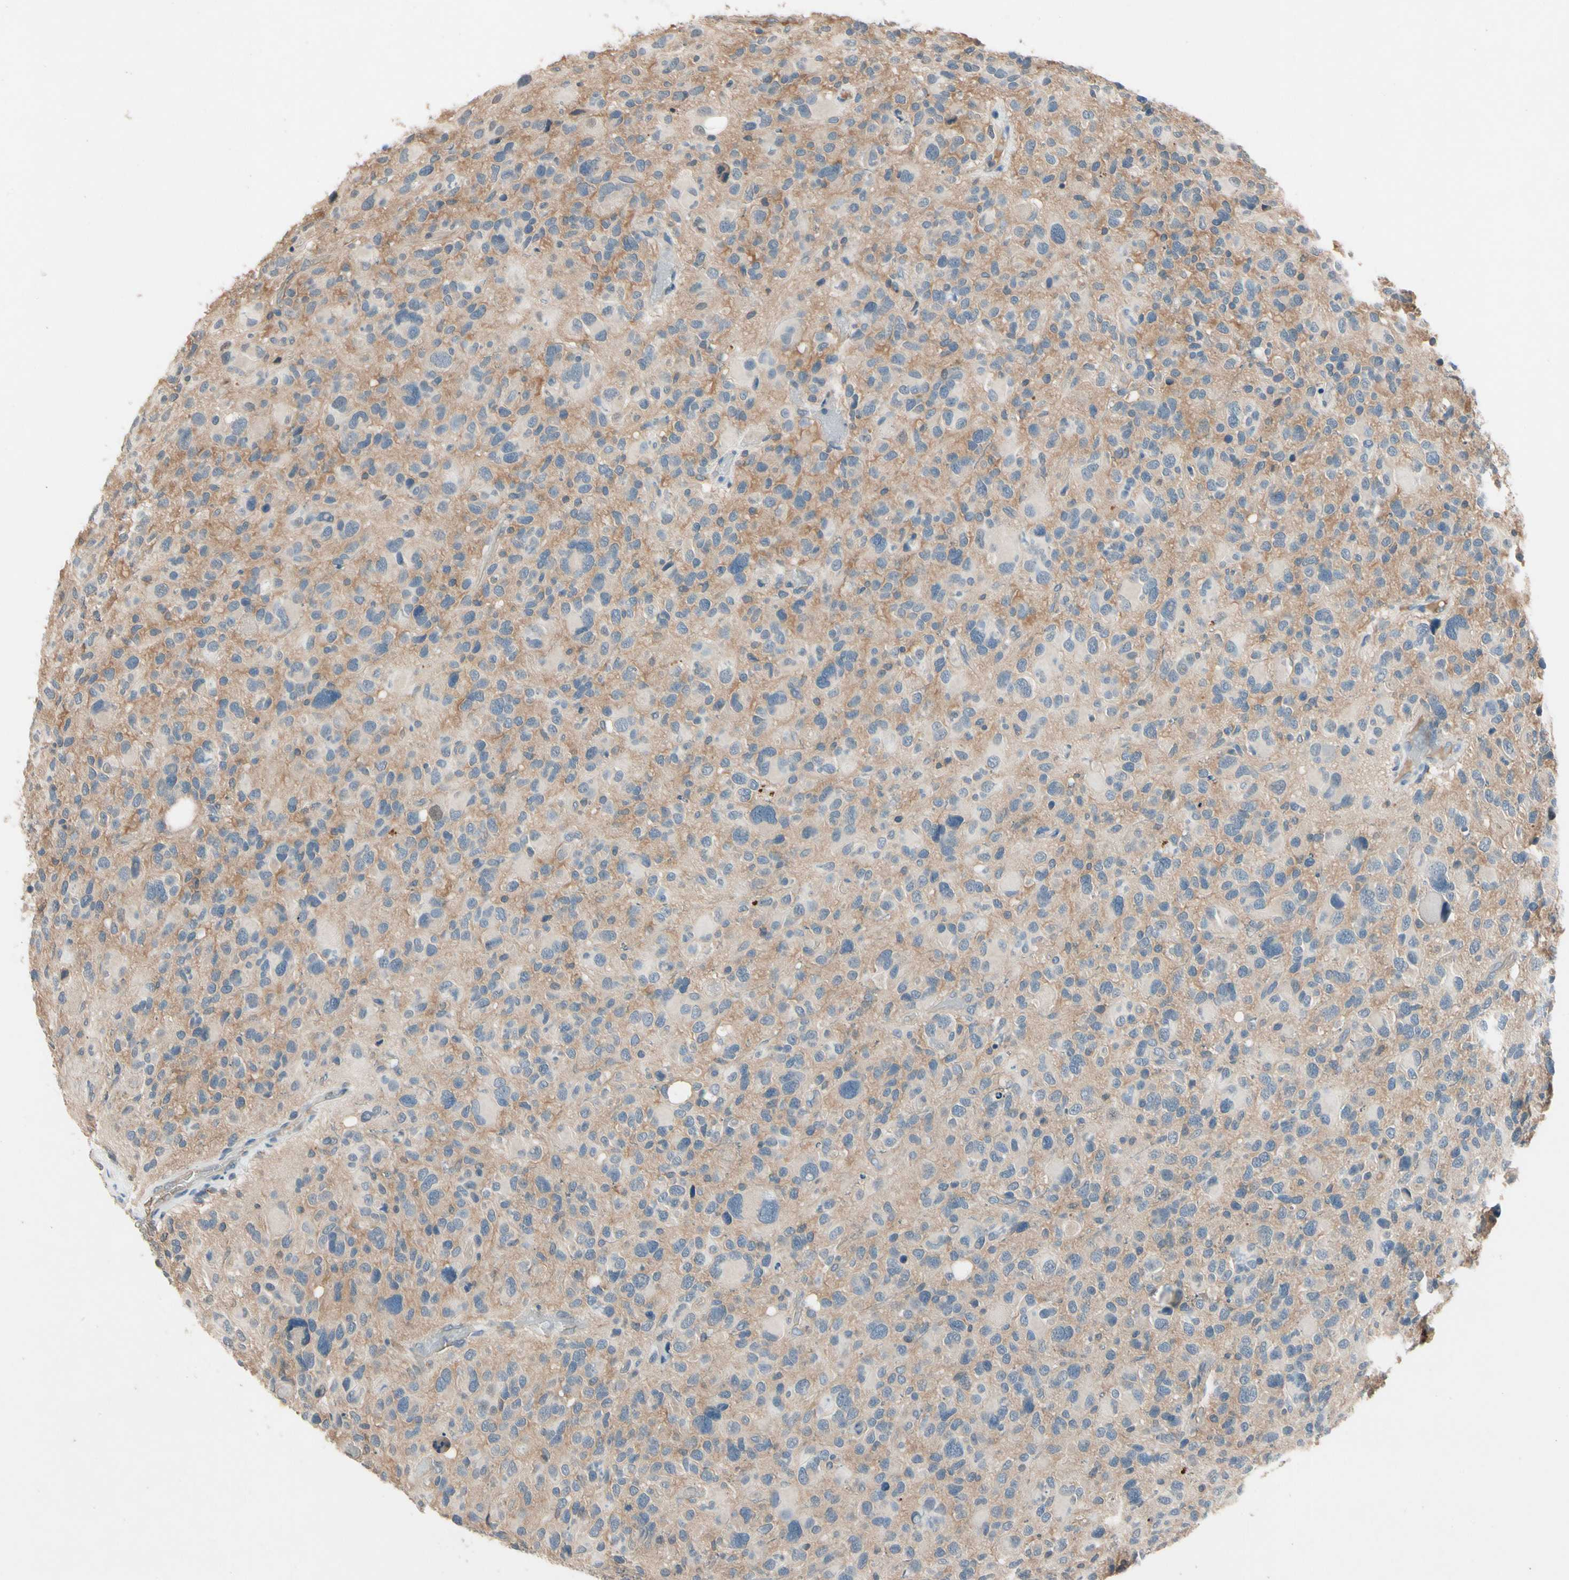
{"staining": {"intensity": "weak", "quantity": "25%-75%", "location": "cytoplasmic/membranous"}, "tissue": "glioma", "cell_type": "Tumor cells", "image_type": "cancer", "snomed": [{"axis": "morphology", "description": "Glioma, malignant, High grade"}, {"axis": "topography", "description": "Brain"}], "caption": "The image reveals immunohistochemical staining of glioma. There is weak cytoplasmic/membranous expression is identified in approximately 25%-75% of tumor cells.", "gene": "IL1RL1", "patient": {"sex": "male", "age": 48}}